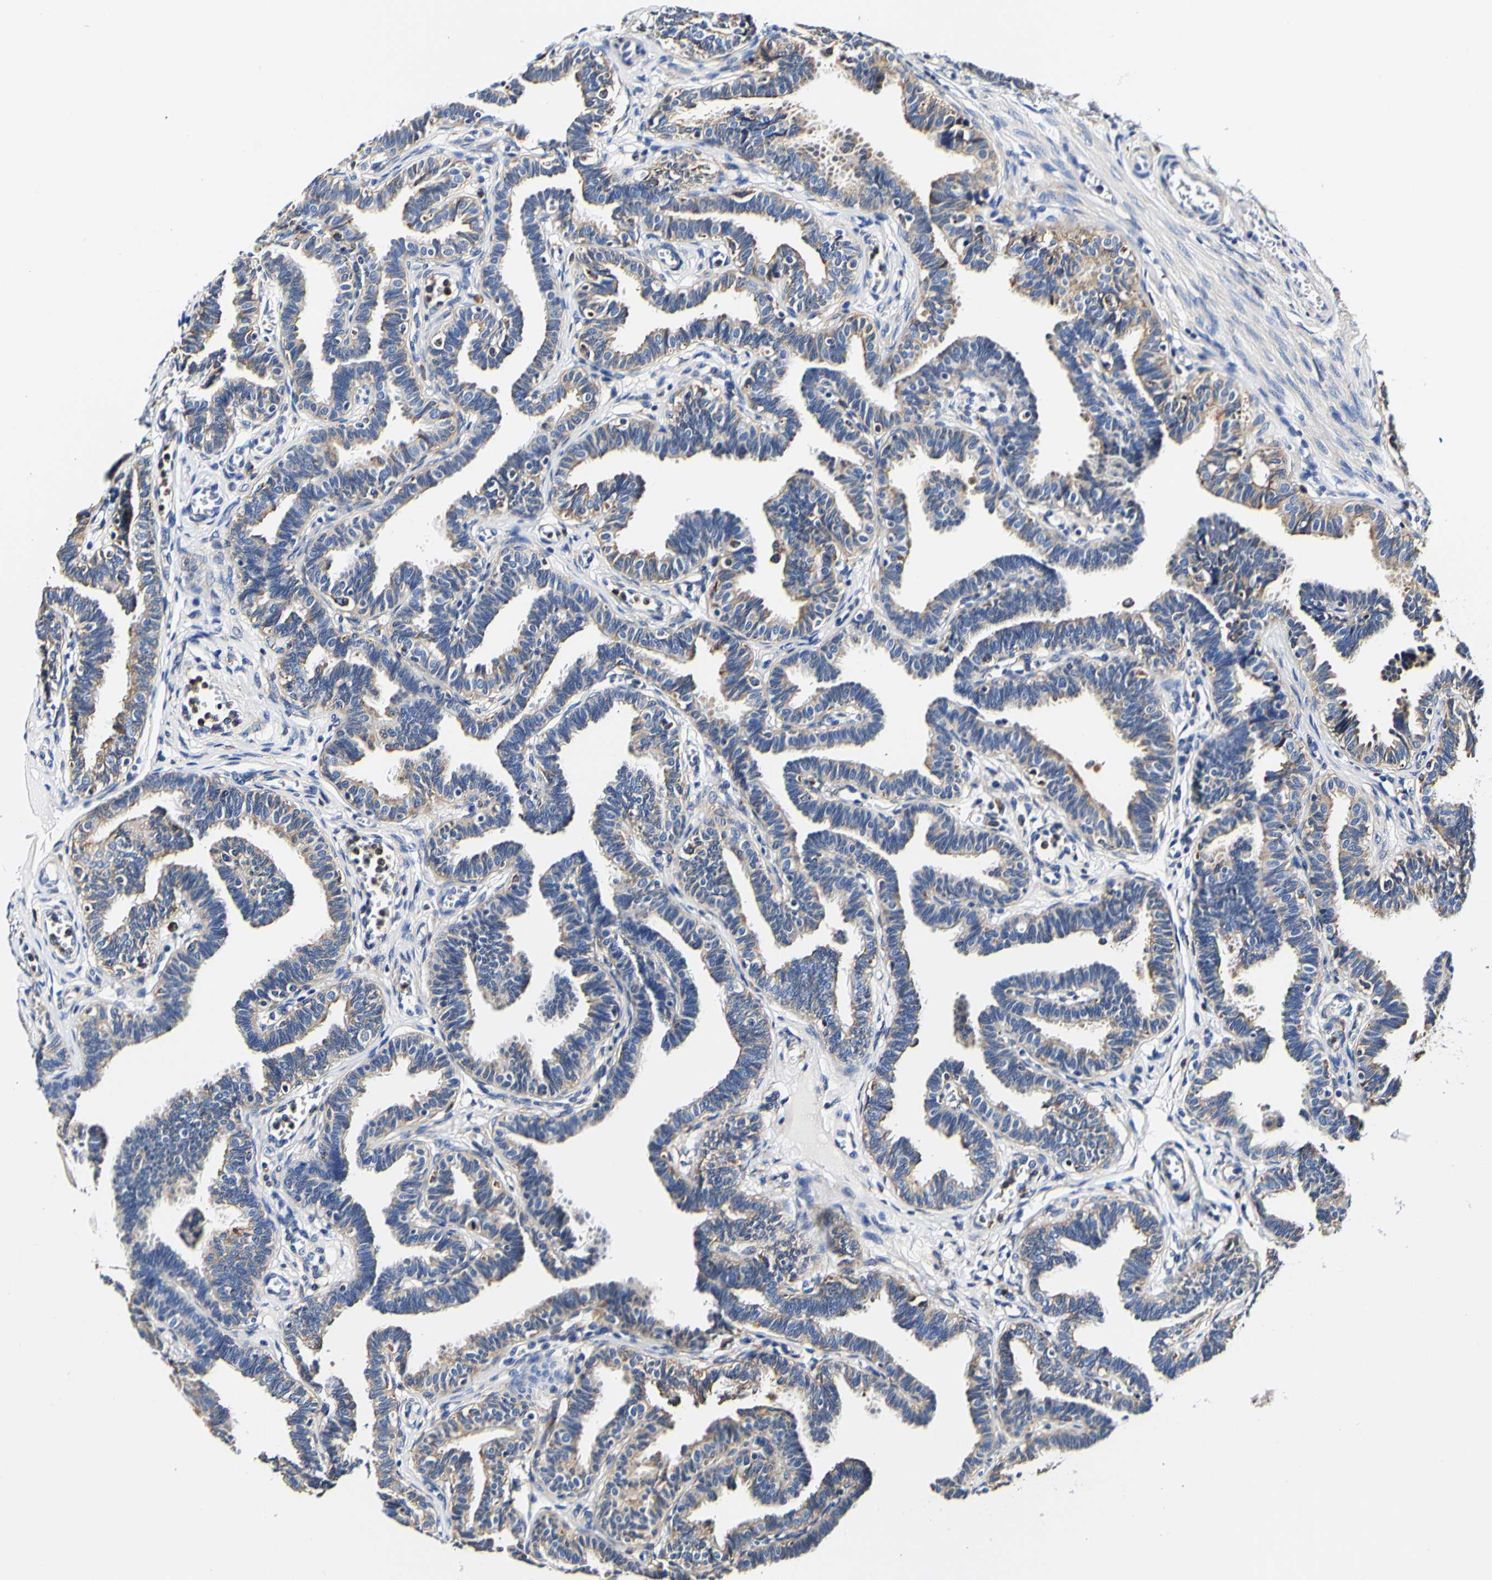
{"staining": {"intensity": "moderate", "quantity": ">75%", "location": "cytoplasmic/membranous"}, "tissue": "fallopian tube", "cell_type": "Glandular cells", "image_type": "normal", "snomed": [{"axis": "morphology", "description": "Normal tissue, NOS"}, {"axis": "topography", "description": "Fallopian tube"}, {"axis": "topography", "description": "Ovary"}], "caption": "Immunohistochemical staining of benign fallopian tube reveals >75% levels of moderate cytoplasmic/membranous protein expression in approximately >75% of glandular cells. Using DAB (brown) and hematoxylin (blue) stains, captured at high magnification using brightfield microscopy.", "gene": "P4HB", "patient": {"sex": "female", "age": 23}}